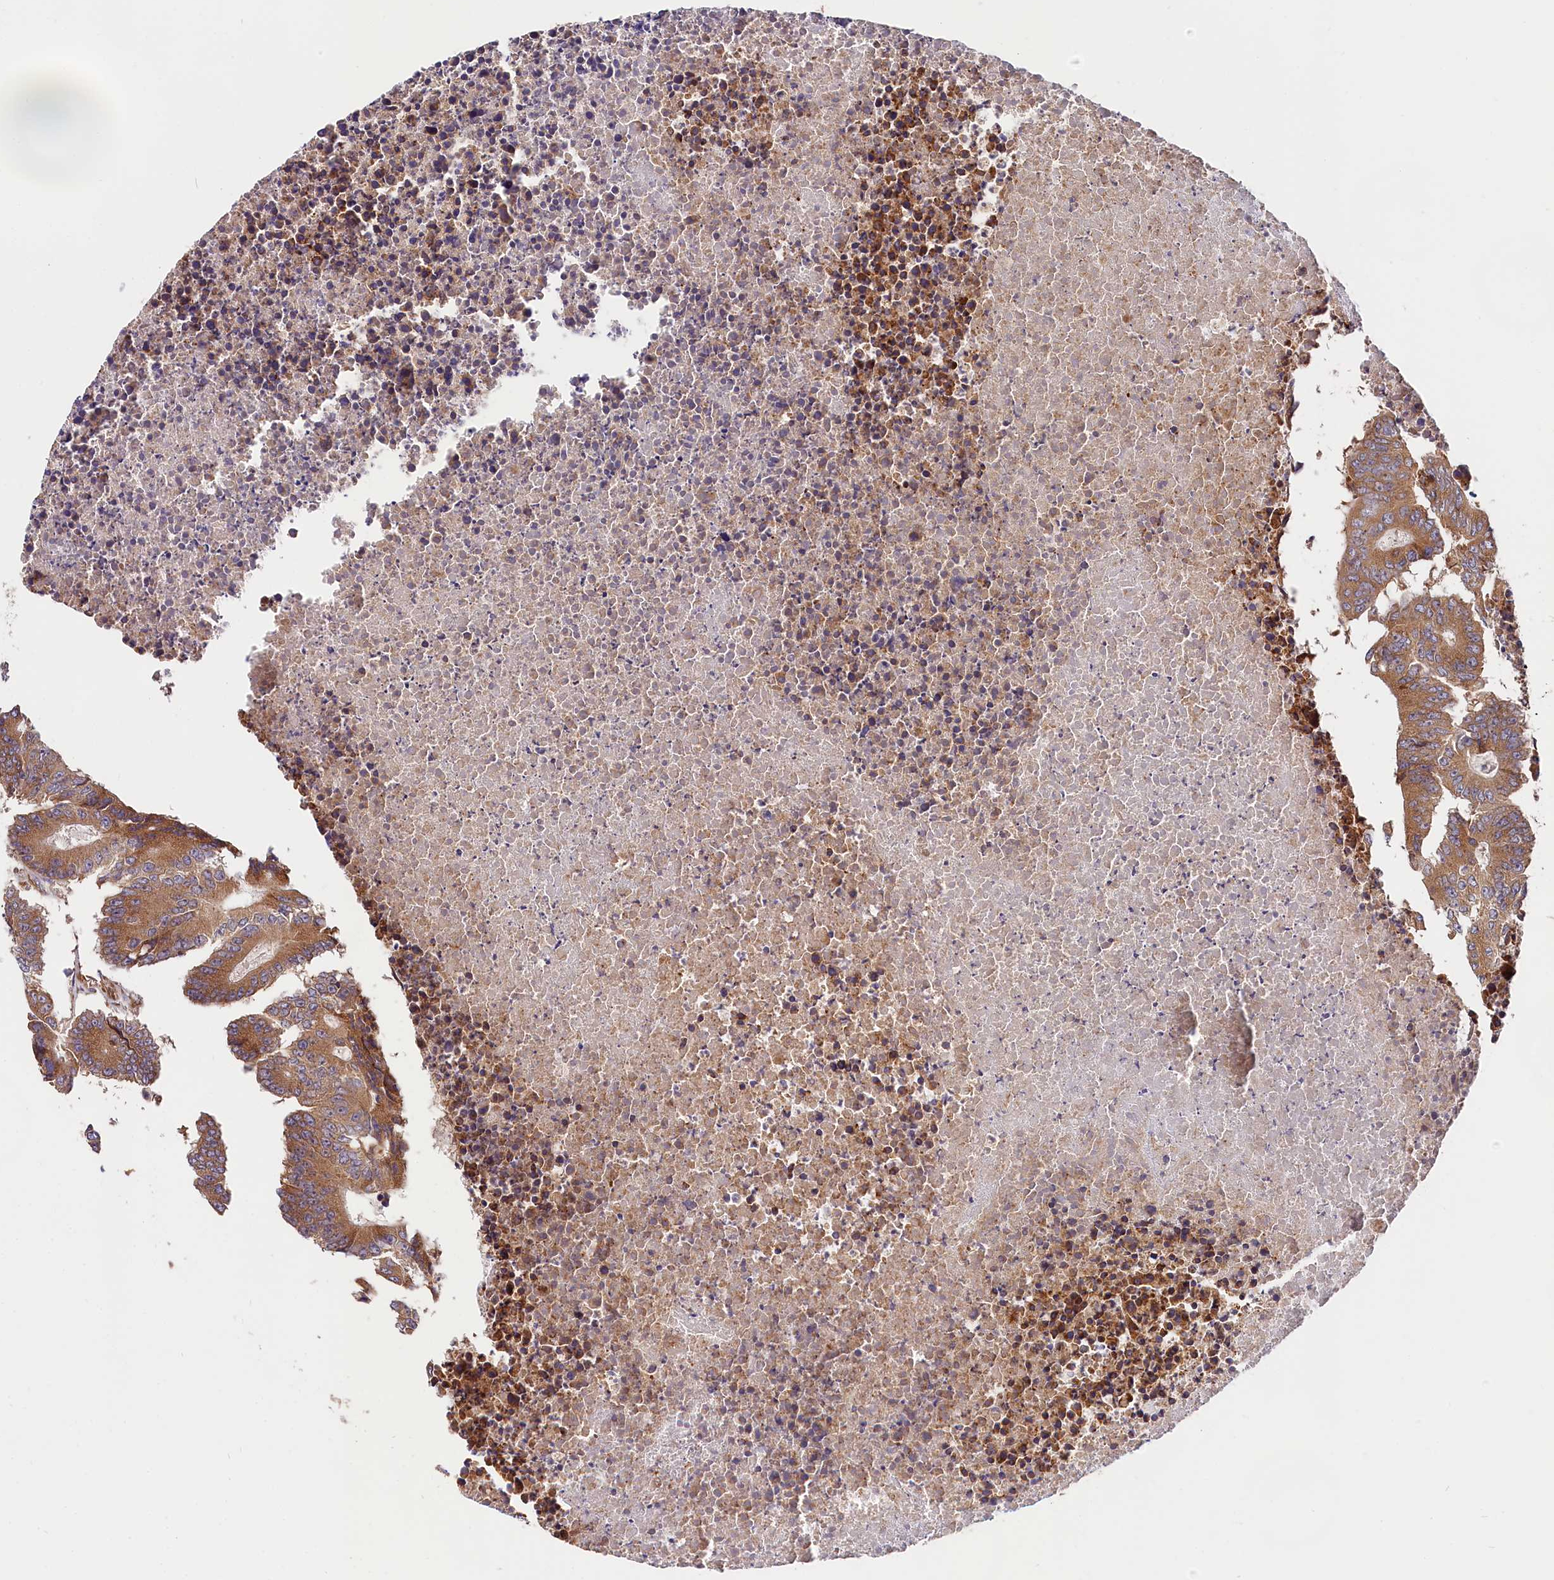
{"staining": {"intensity": "moderate", "quantity": ">75%", "location": "cytoplasmic/membranous"}, "tissue": "colorectal cancer", "cell_type": "Tumor cells", "image_type": "cancer", "snomed": [{"axis": "morphology", "description": "Adenocarcinoma, NOS"}, {"axis": "topography", "description": "Colon"}], "caption": "Immunohistochemical staining of human colorectal adenocarcinoma reveals medium levels of moderate cytoplasmic/membranous protein expression in about >75% of tumor cells.", "gene": "SPG11", "patient": {"sex": "male", "age": 87}}